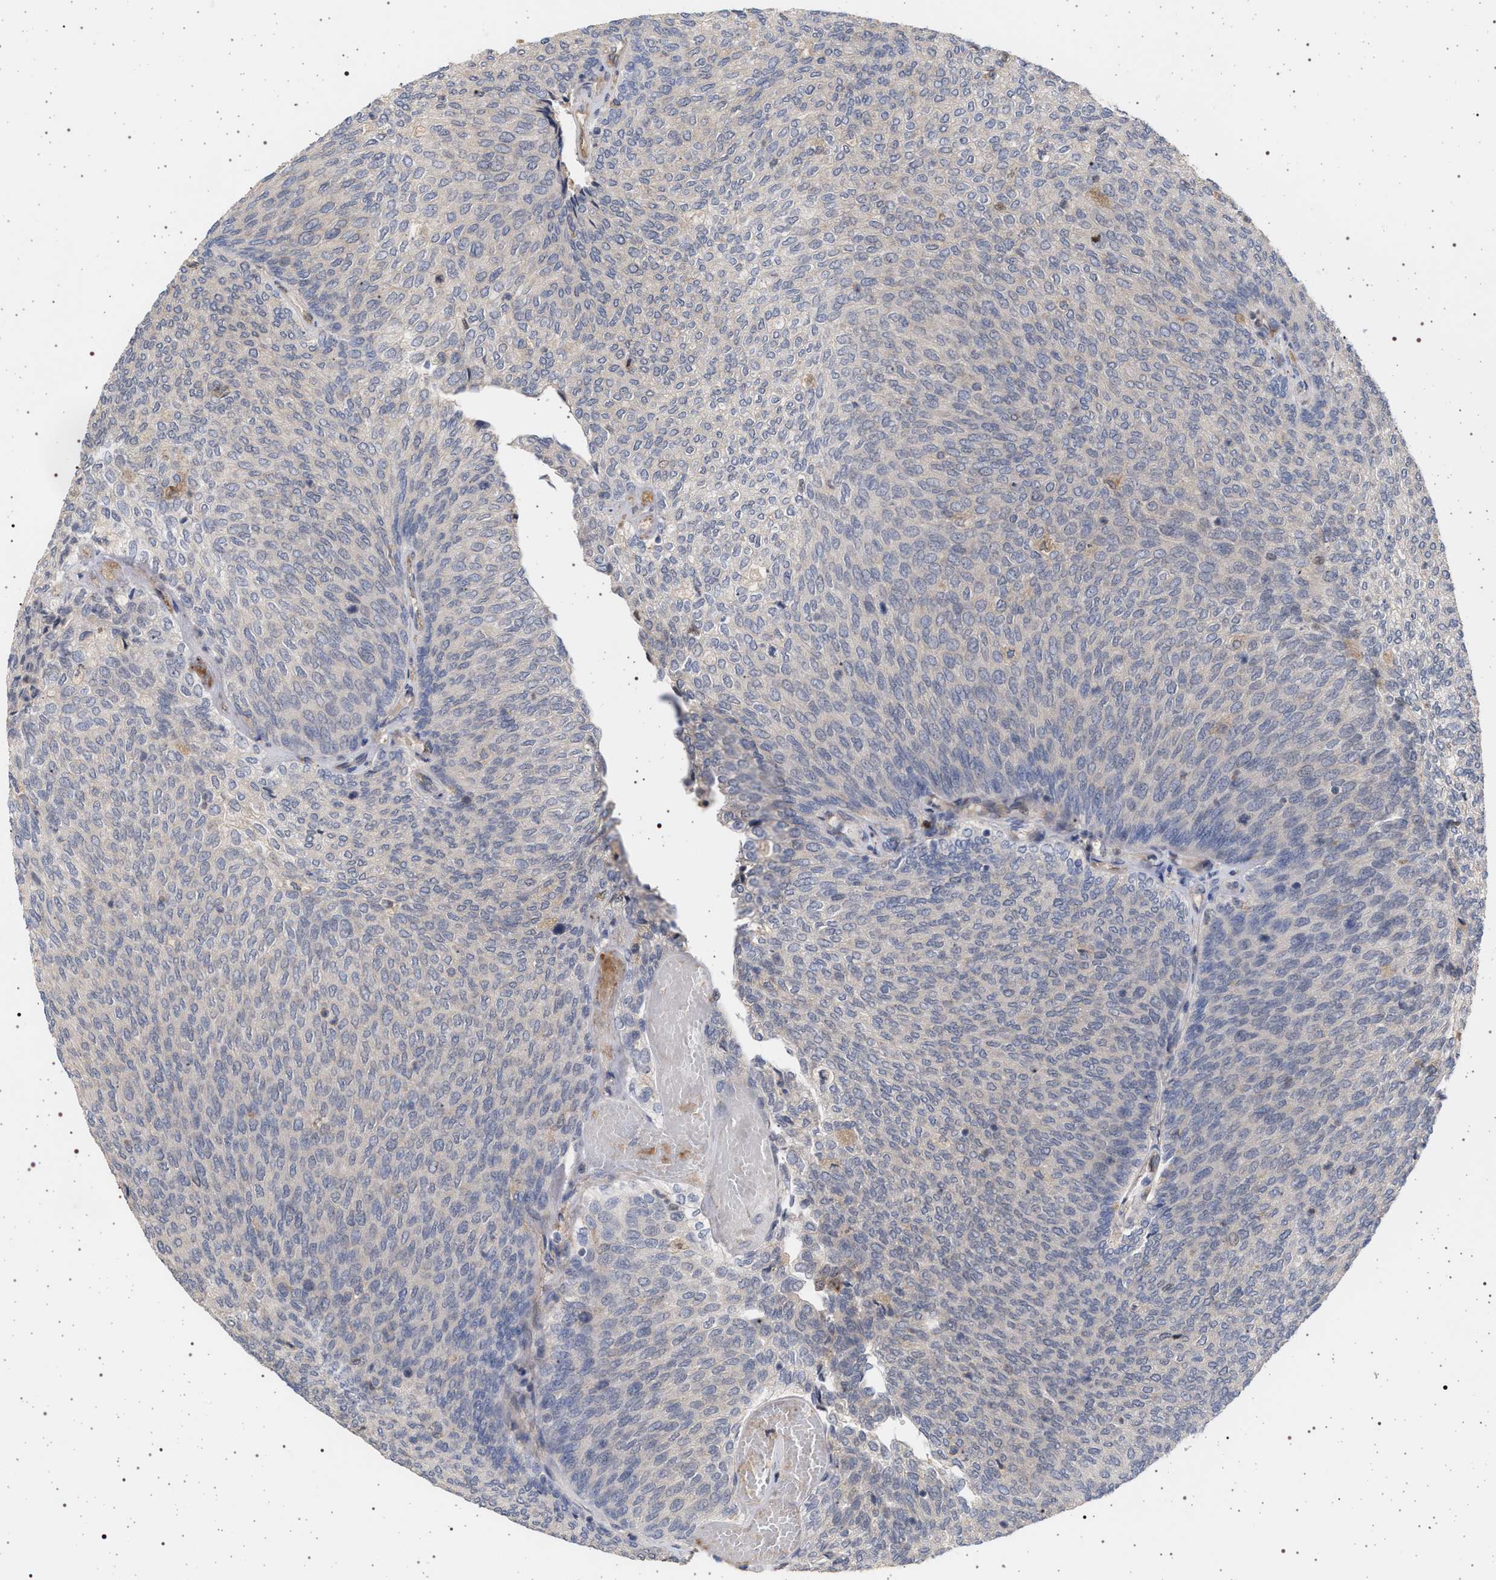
{"staining": {"intensity": "negative", "quantity": "none", "location": "none"}, "tissue": "urothelial cancer", "cell_type": "Tumor cells", "image_type": "cancer", "snomed": [{"axis": "morphology", "description": "Urothelial carcinoma, Low grade"}, {"axis": "topography", "description": "Urinary bladder"}], "caption": "Photomicrograph shows no significant protein positivity in tumor cells of urothelial cancer.", "gene": "RBM48", "patient": {"sex": "female", "age": 79}}